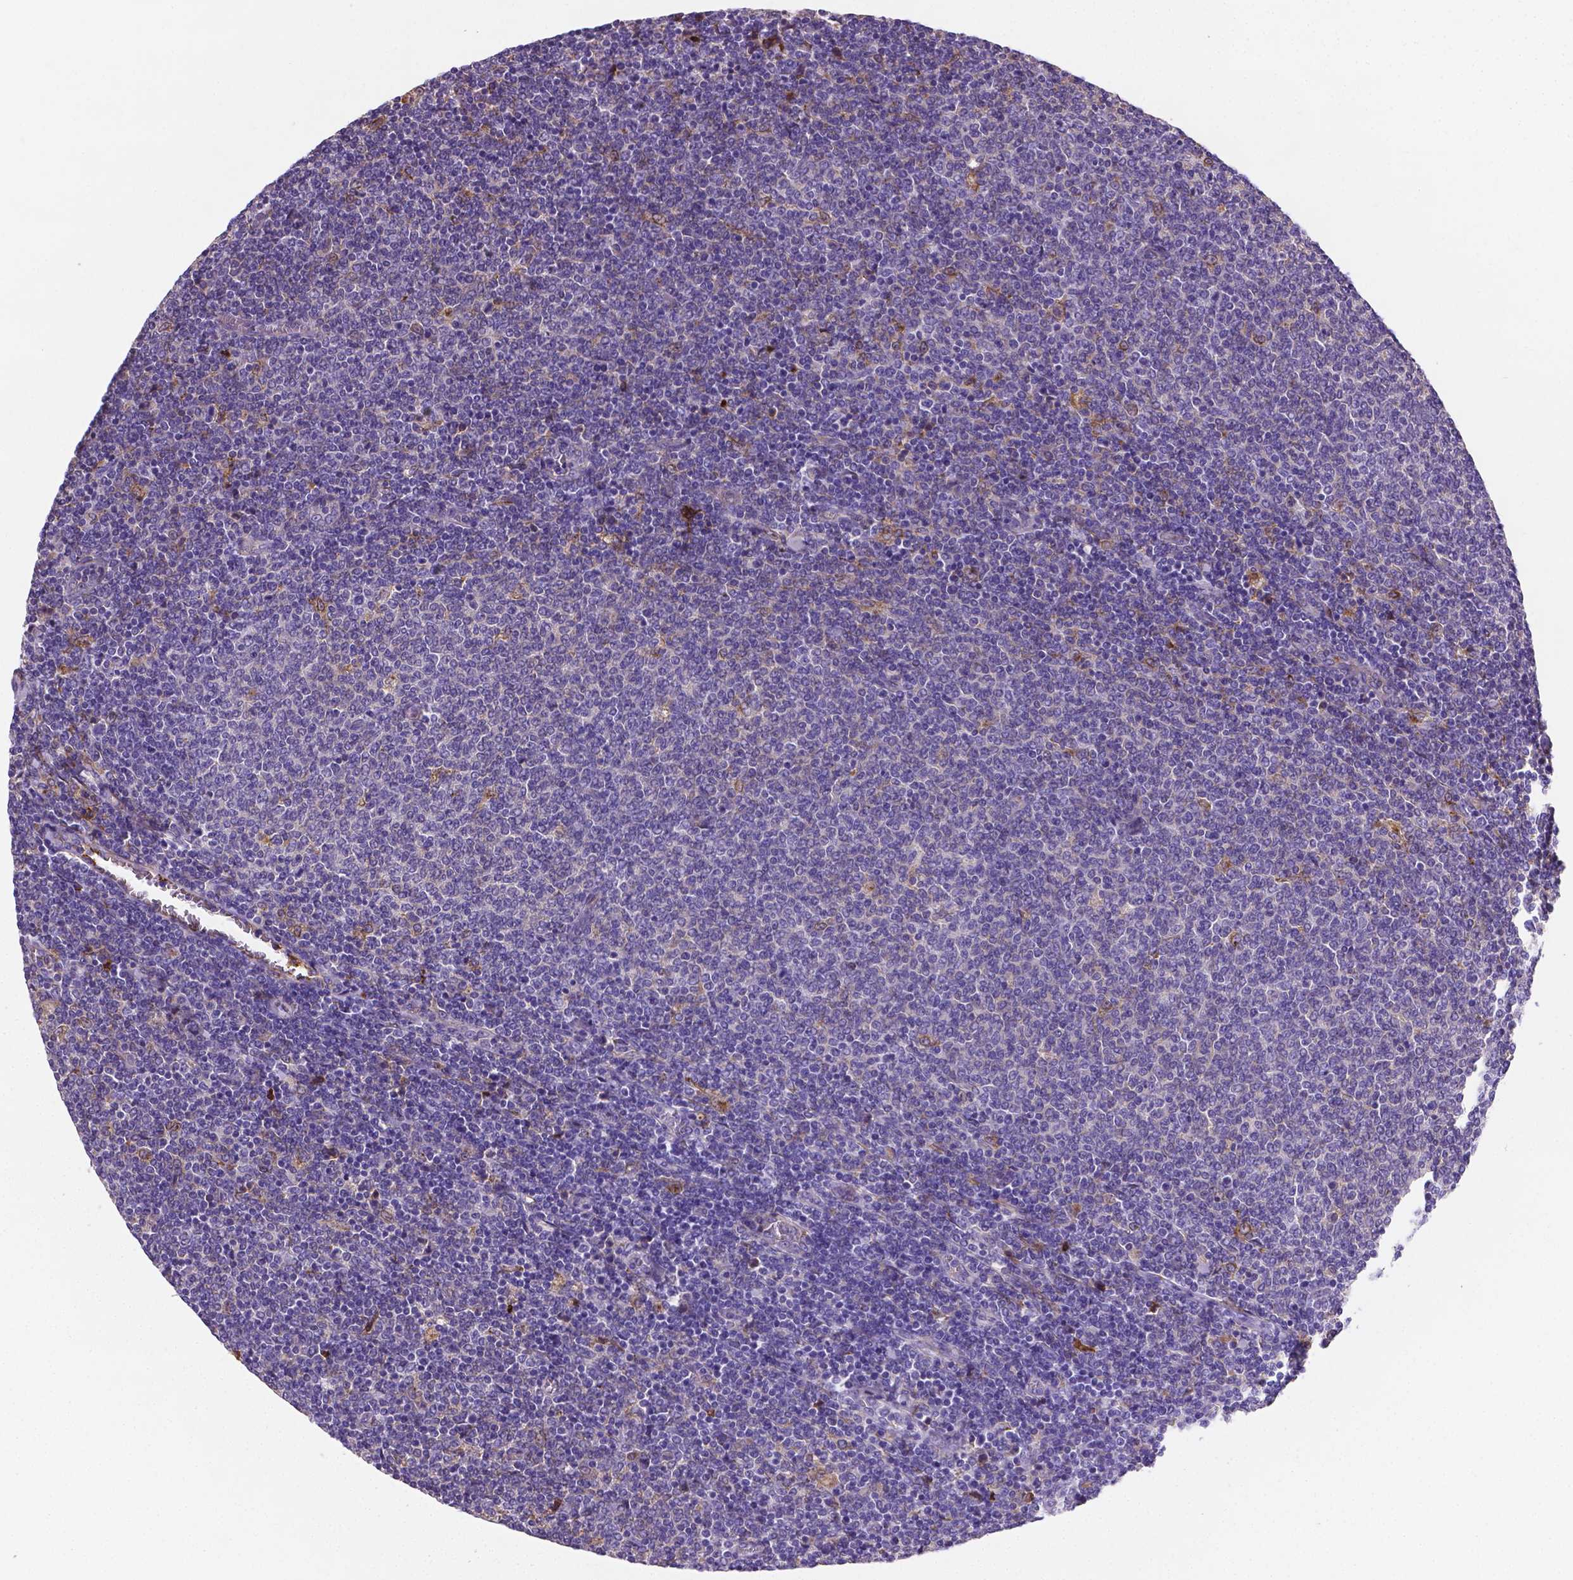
{"staining": {"intensity": "negative", "quantity": "none", "location": "none"}, "tissue": "lymphoma", "cell_type": "Tumor cells", "image_type": "cancer", "snomed": [{"axis": "morphology", "description": "Malignant lymphoma, non-Hodgkin's type, Low grade"}, {"axis": "topography", "description": "Lymph node"}], "caption": "A high-resolution photomicrograph shows IHC staining of lymphoma, which shows no significant expression in tumor cells.", "gene": "APOE", "patient": {"sex": "male", "age": 52}}